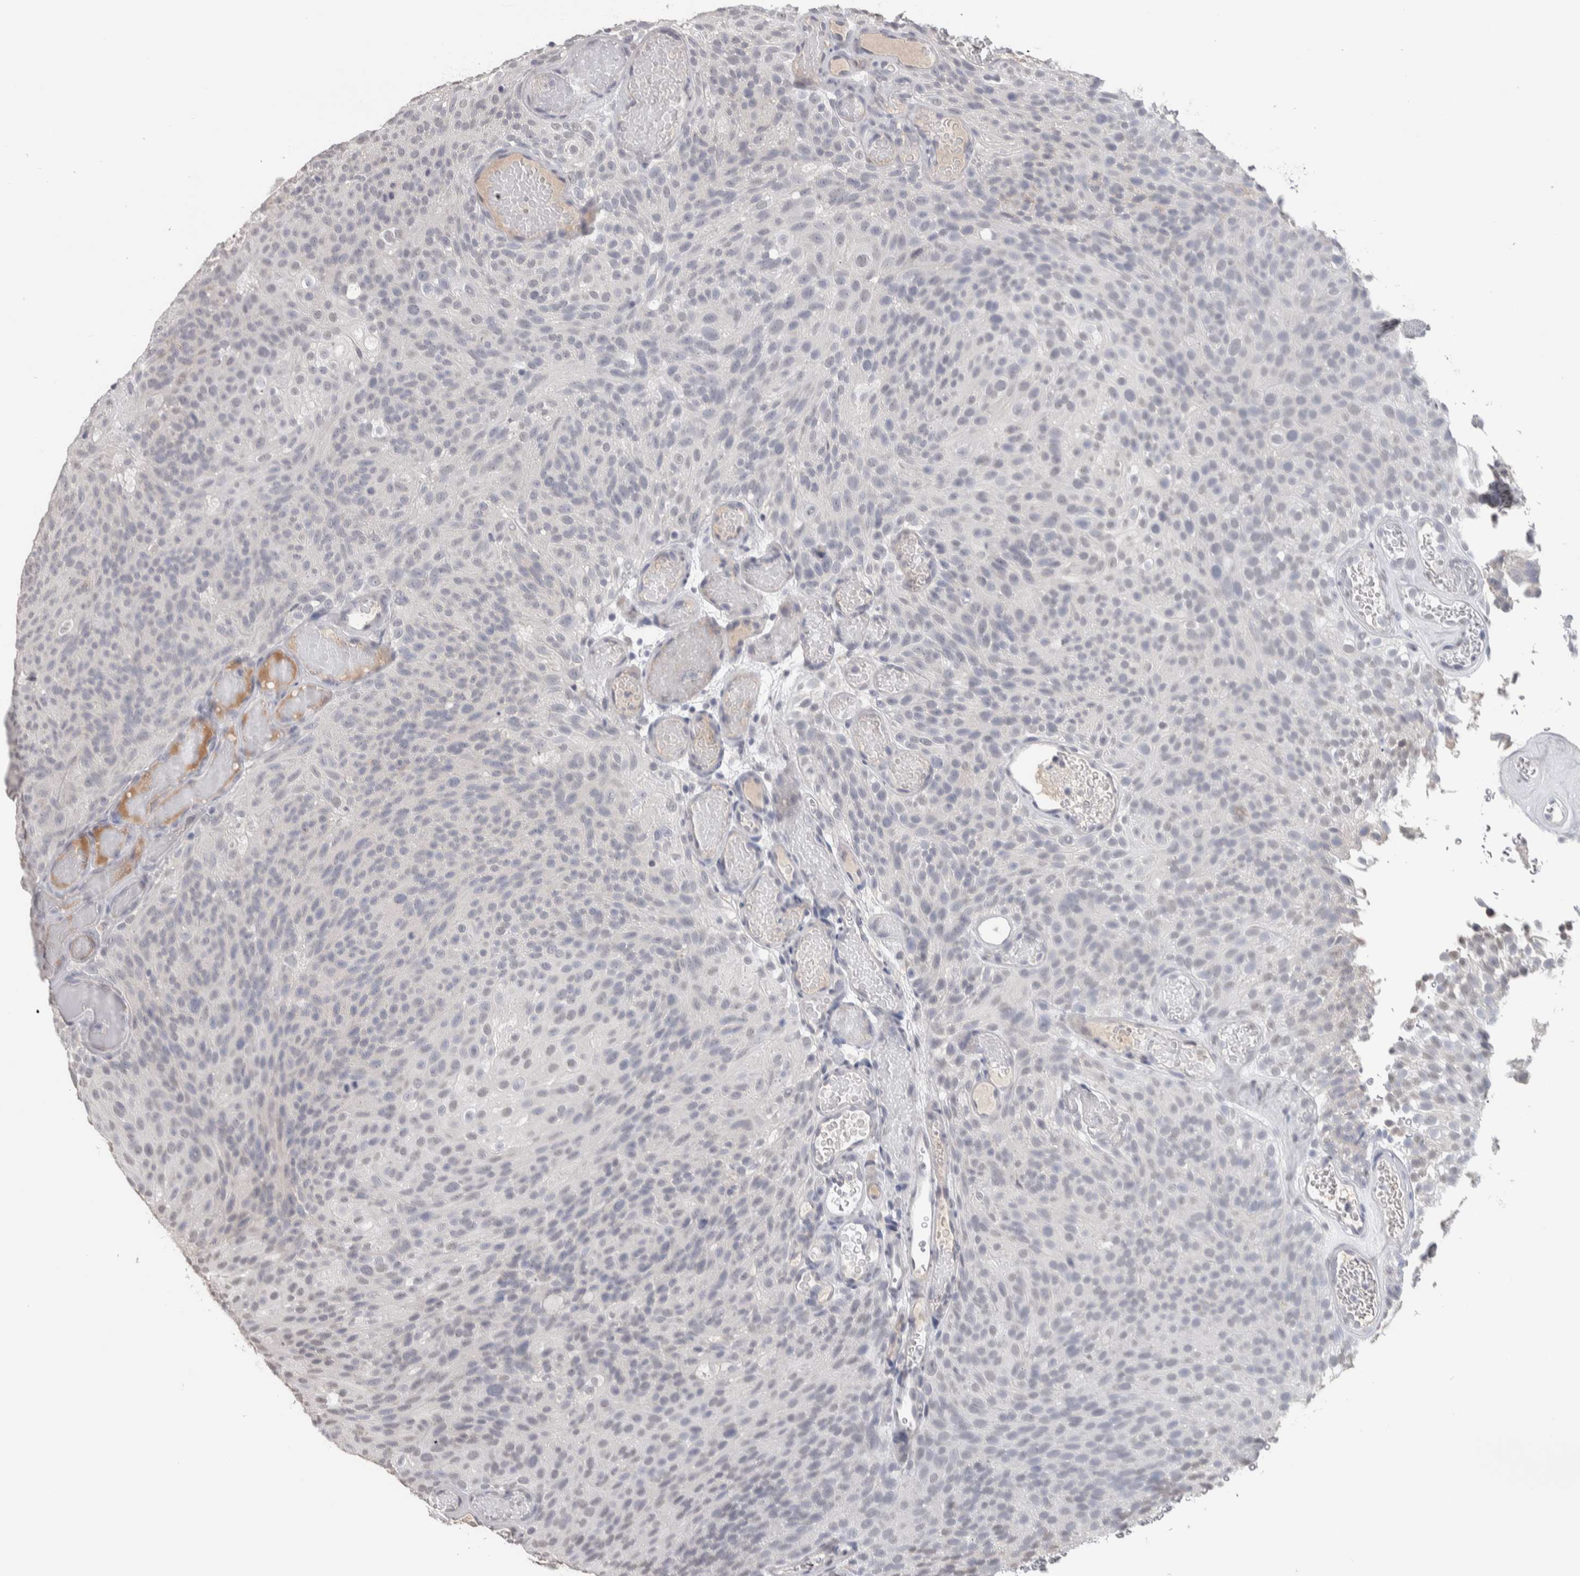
{"staining": {"intensity": "negative", "quantity": "none", "location": "none"}, "tissue": "urothelial cancer", "cell_type": "Tumor cells", "image_type": "cancer", "snomed": [{"axis": "morphology", "description": "Urothelial carcinoma, Low grade"}, {"axis": "topography", "description": "Urinary bladder"}], "caption": "Protein analysis of low-grade urothelial carcinoma demonstrates no significant staining in tumor cells.", "gene": "TMEM102", "patient": {"sex": "male", "age": 78}}